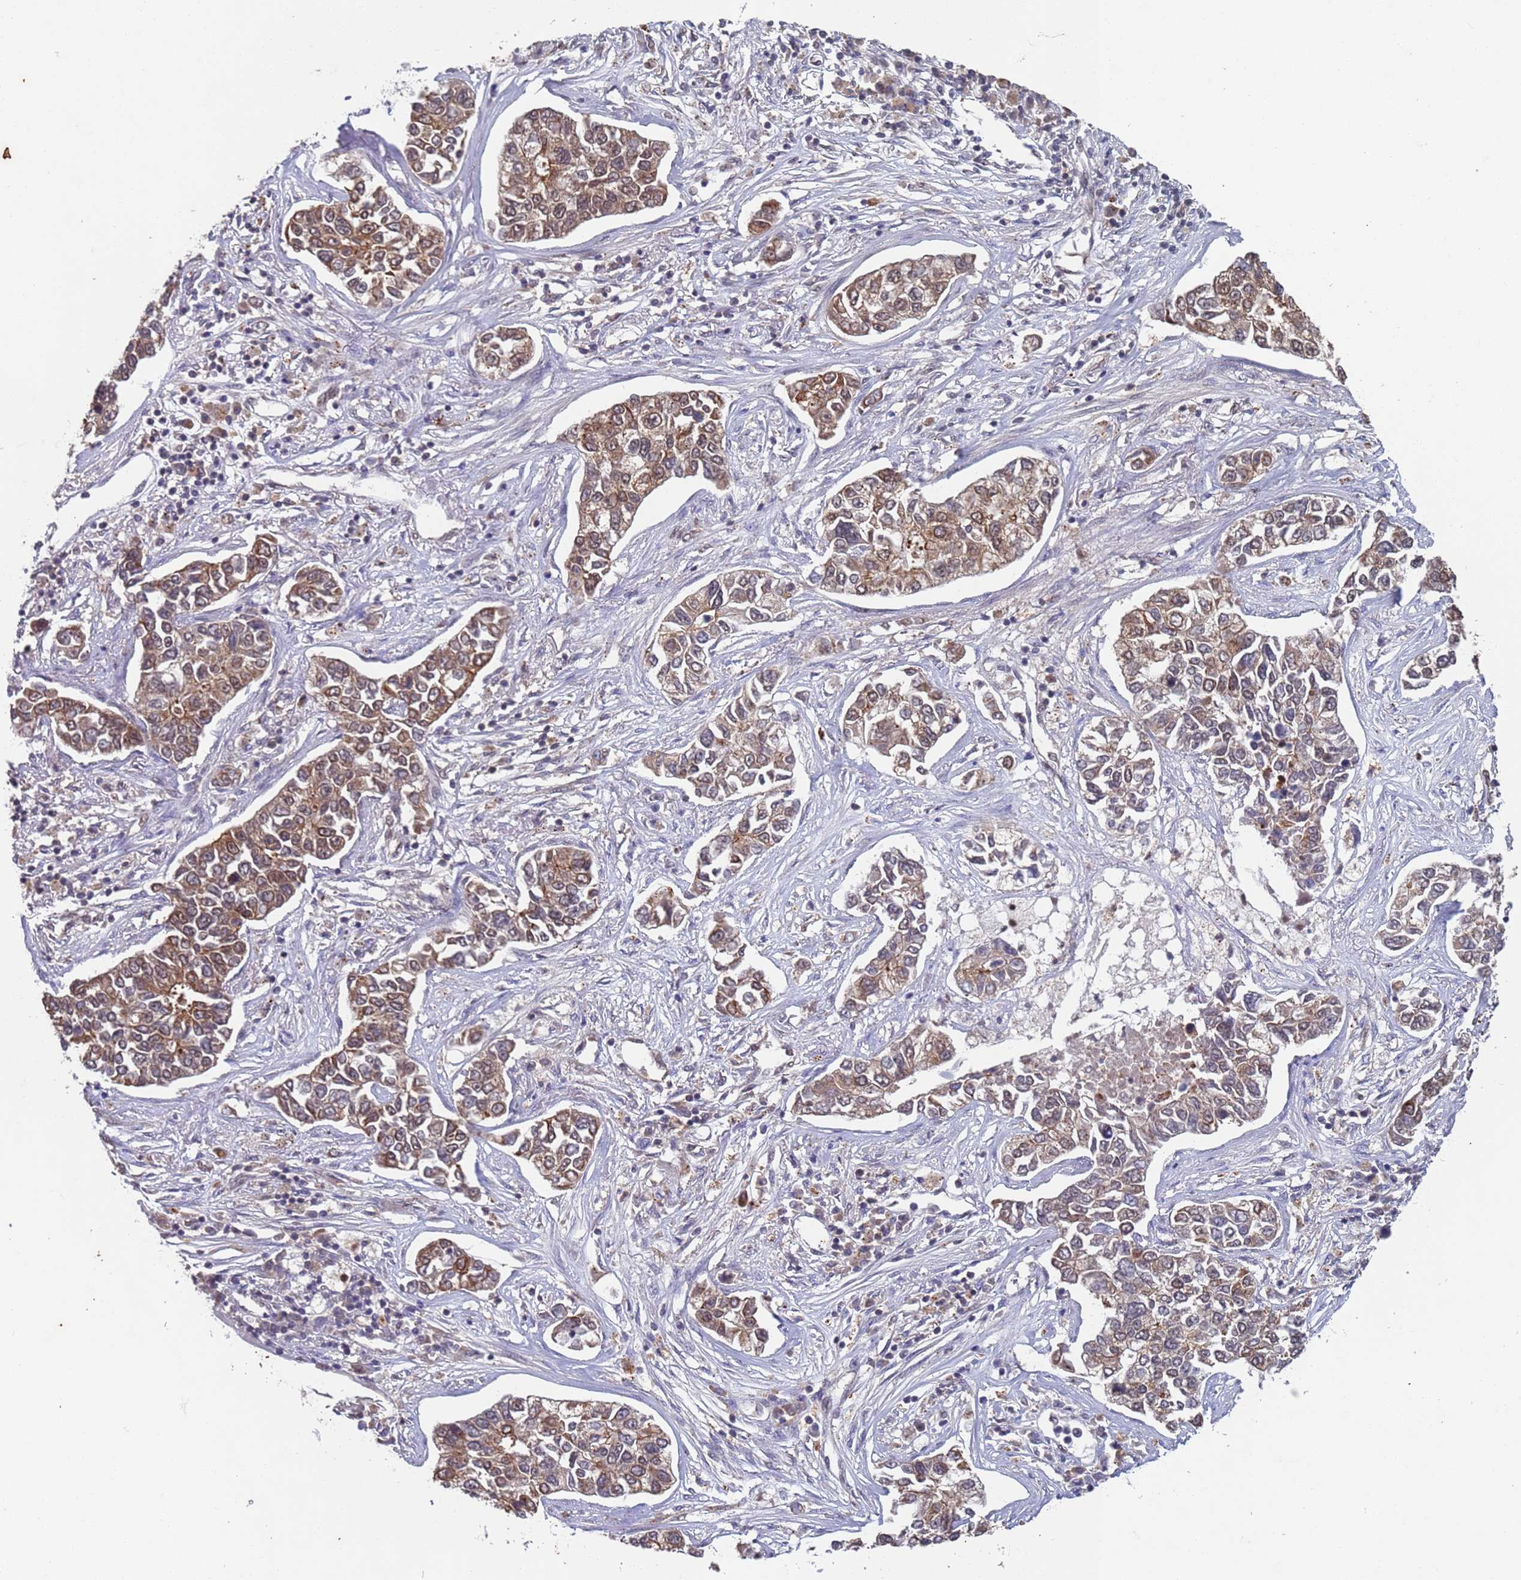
{"staining": {"intensity": "moderate", "quantity": ">75%", "location": "cytoplasmic/membranous"}, "tissue": "lung cancer", "cell_type": "Tumor cells", "image_type": "cancer", "snomed": [{"axis": "morphology", "description": "Adenocarcinoma, NOS"}, {"axis": "topography", "description": "Lung"}], "caption": "Protein staining reveals moderate cytoplasmic/membranous staining in about >75% of tumor cells in lung adenocarcinoma.", "gene": "FUBP3", "patient": {"sex": "male", "age": 49}}